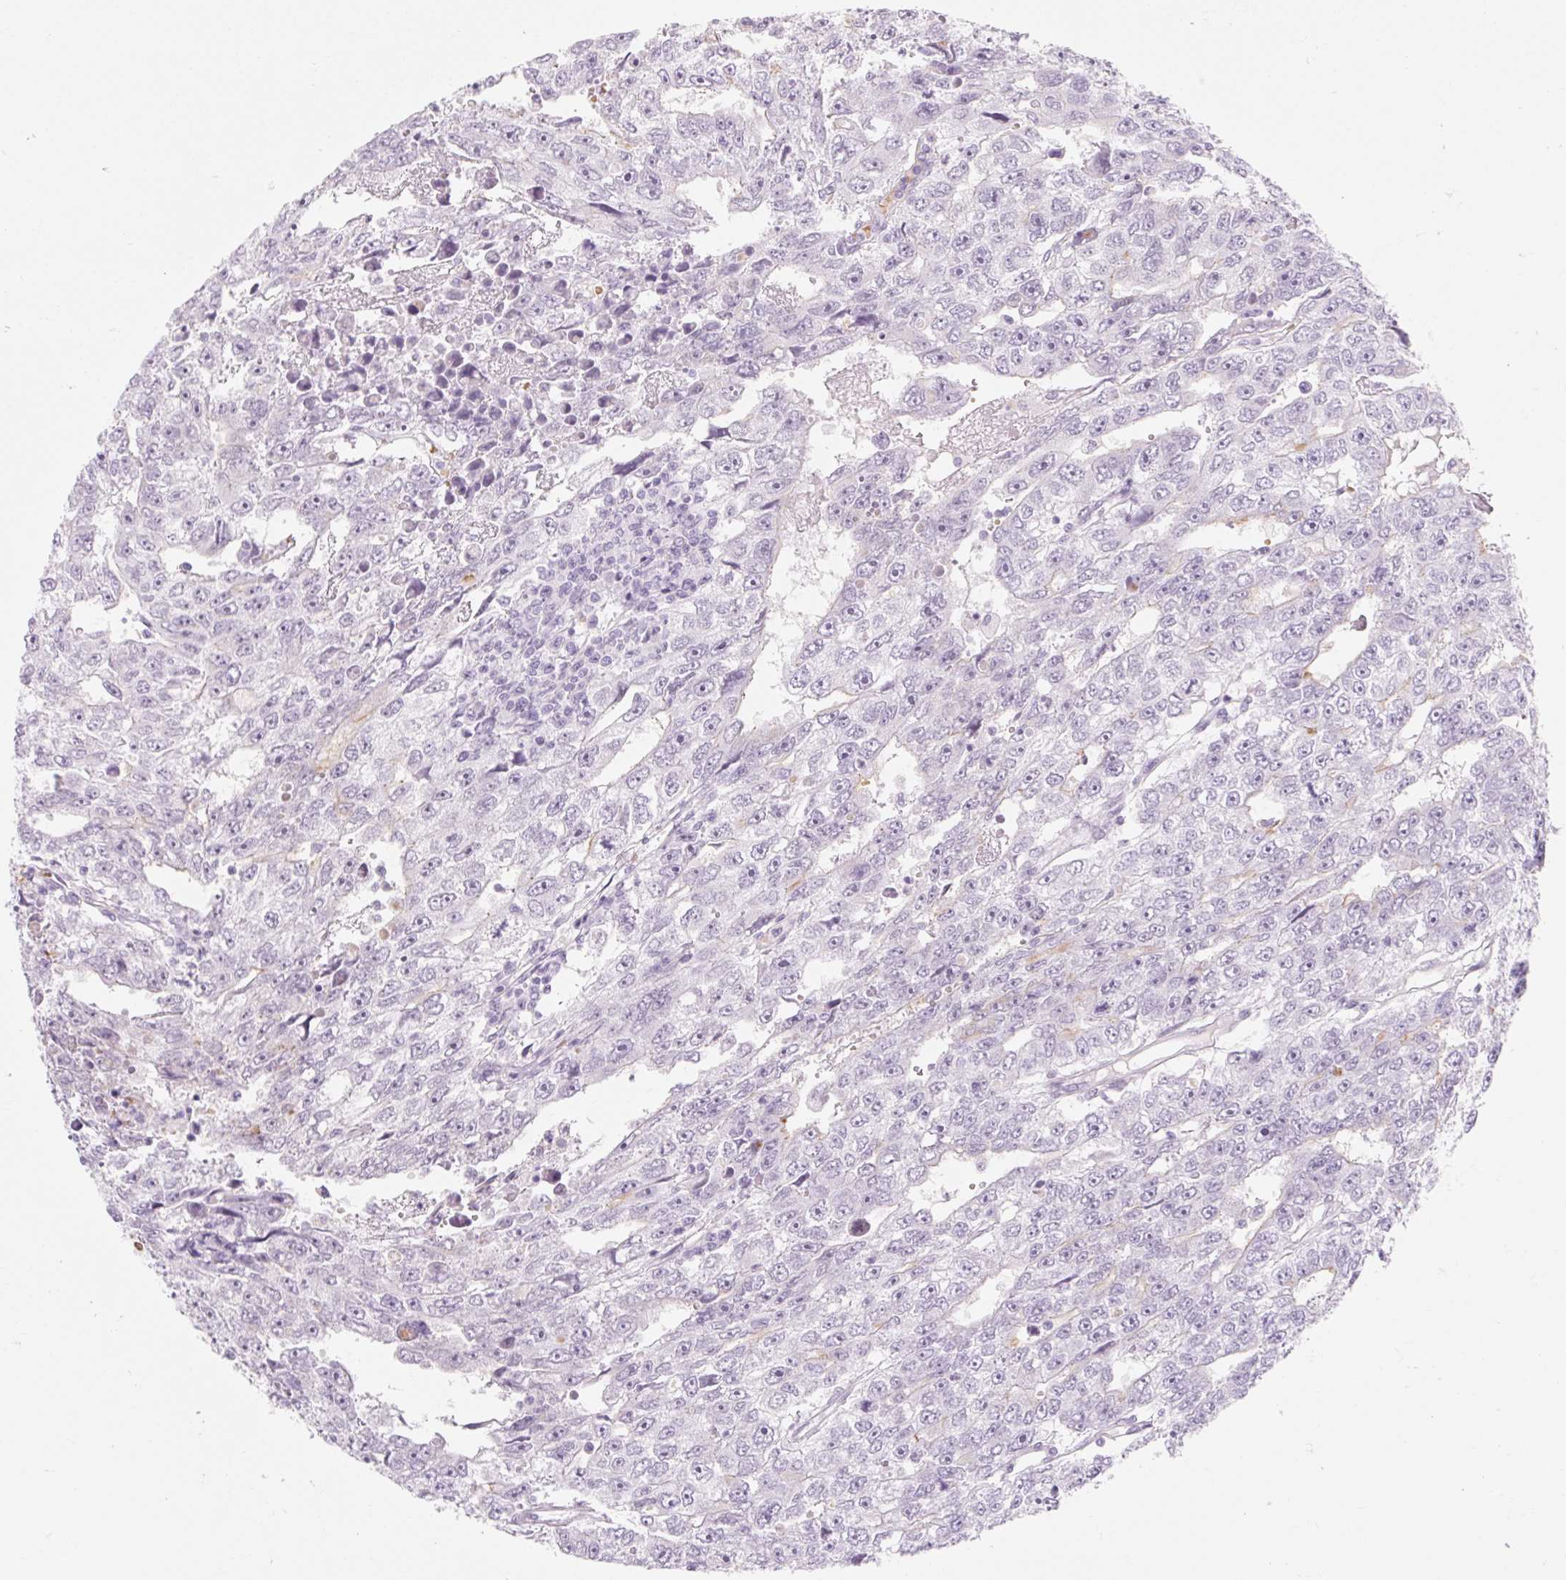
{"staining": {"intensity": "negative", "quantity": "none", "location": "none"}, "tissue": "testis cancer", "cell_type": "Tumor cells", "image_type": "cancer", "snomed": [{"axis": "morphology", "description": "Carcinoma, Embryonal, NOS"}, {"axis": "topography", "description": "Testis"}], "caption": "Immunohistochemistry histopathology image of human testis cancer stained for a protein (brown), which displays no positivity in tumor cells. Nuclei are stained in blue.", "gene": "TAF1L", "patient": {"sex": "male", "age": 20}}